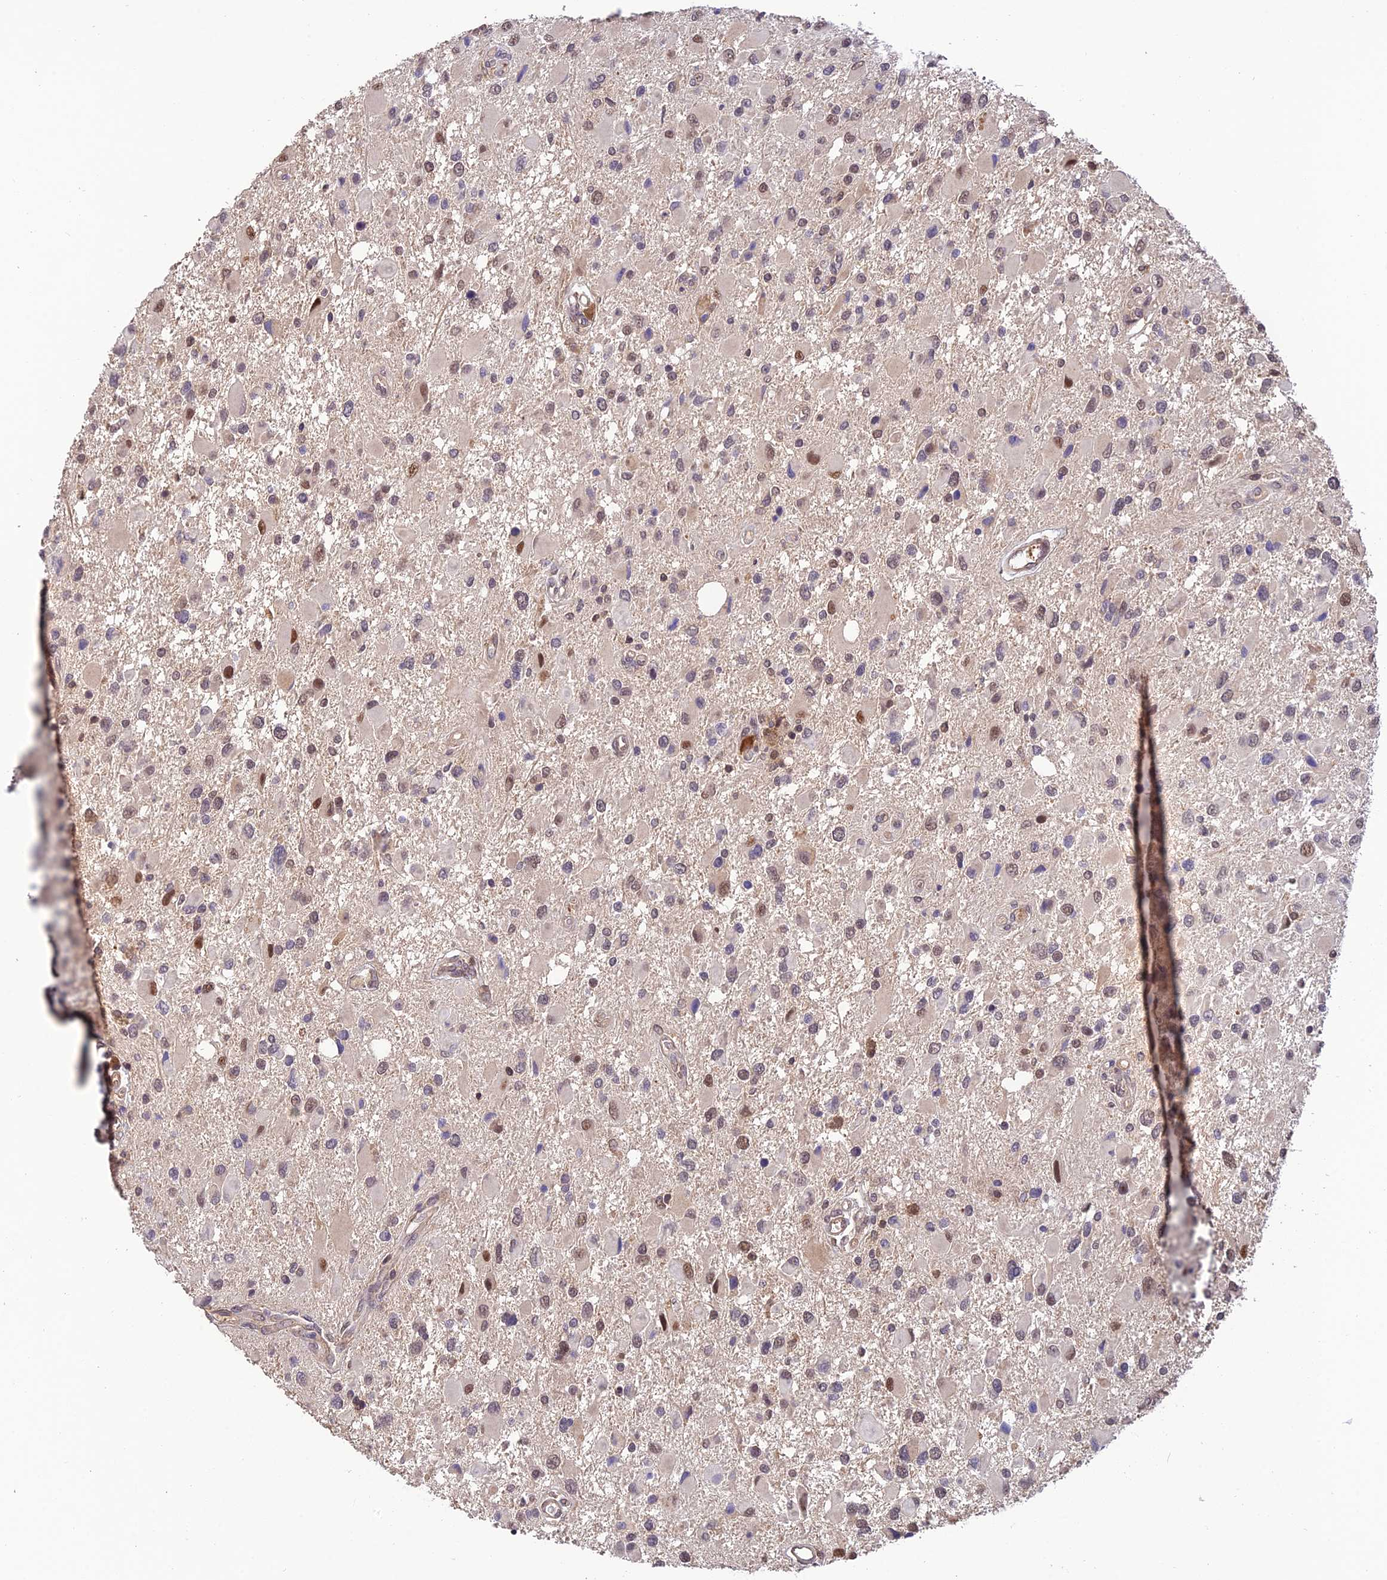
{"staining": {"intensity": "moderate", "quantity": "<25%", "location": "nuclear"}, "tissue": "glioma", "cell_type": "Tumor cells", "image_type": "cancer", "snomed": [{"axis": "morphology", "description": "Glioma, malignant, High grade"}, {"axis": "topography", "description": "Brain"}], "caption": "Glioma stained with immunohistochemistry shows moderate nuclear staining in about <25% of tumor cells.", "gene": "PSMB3", "patient": {"sex": "male", "age": 53}}